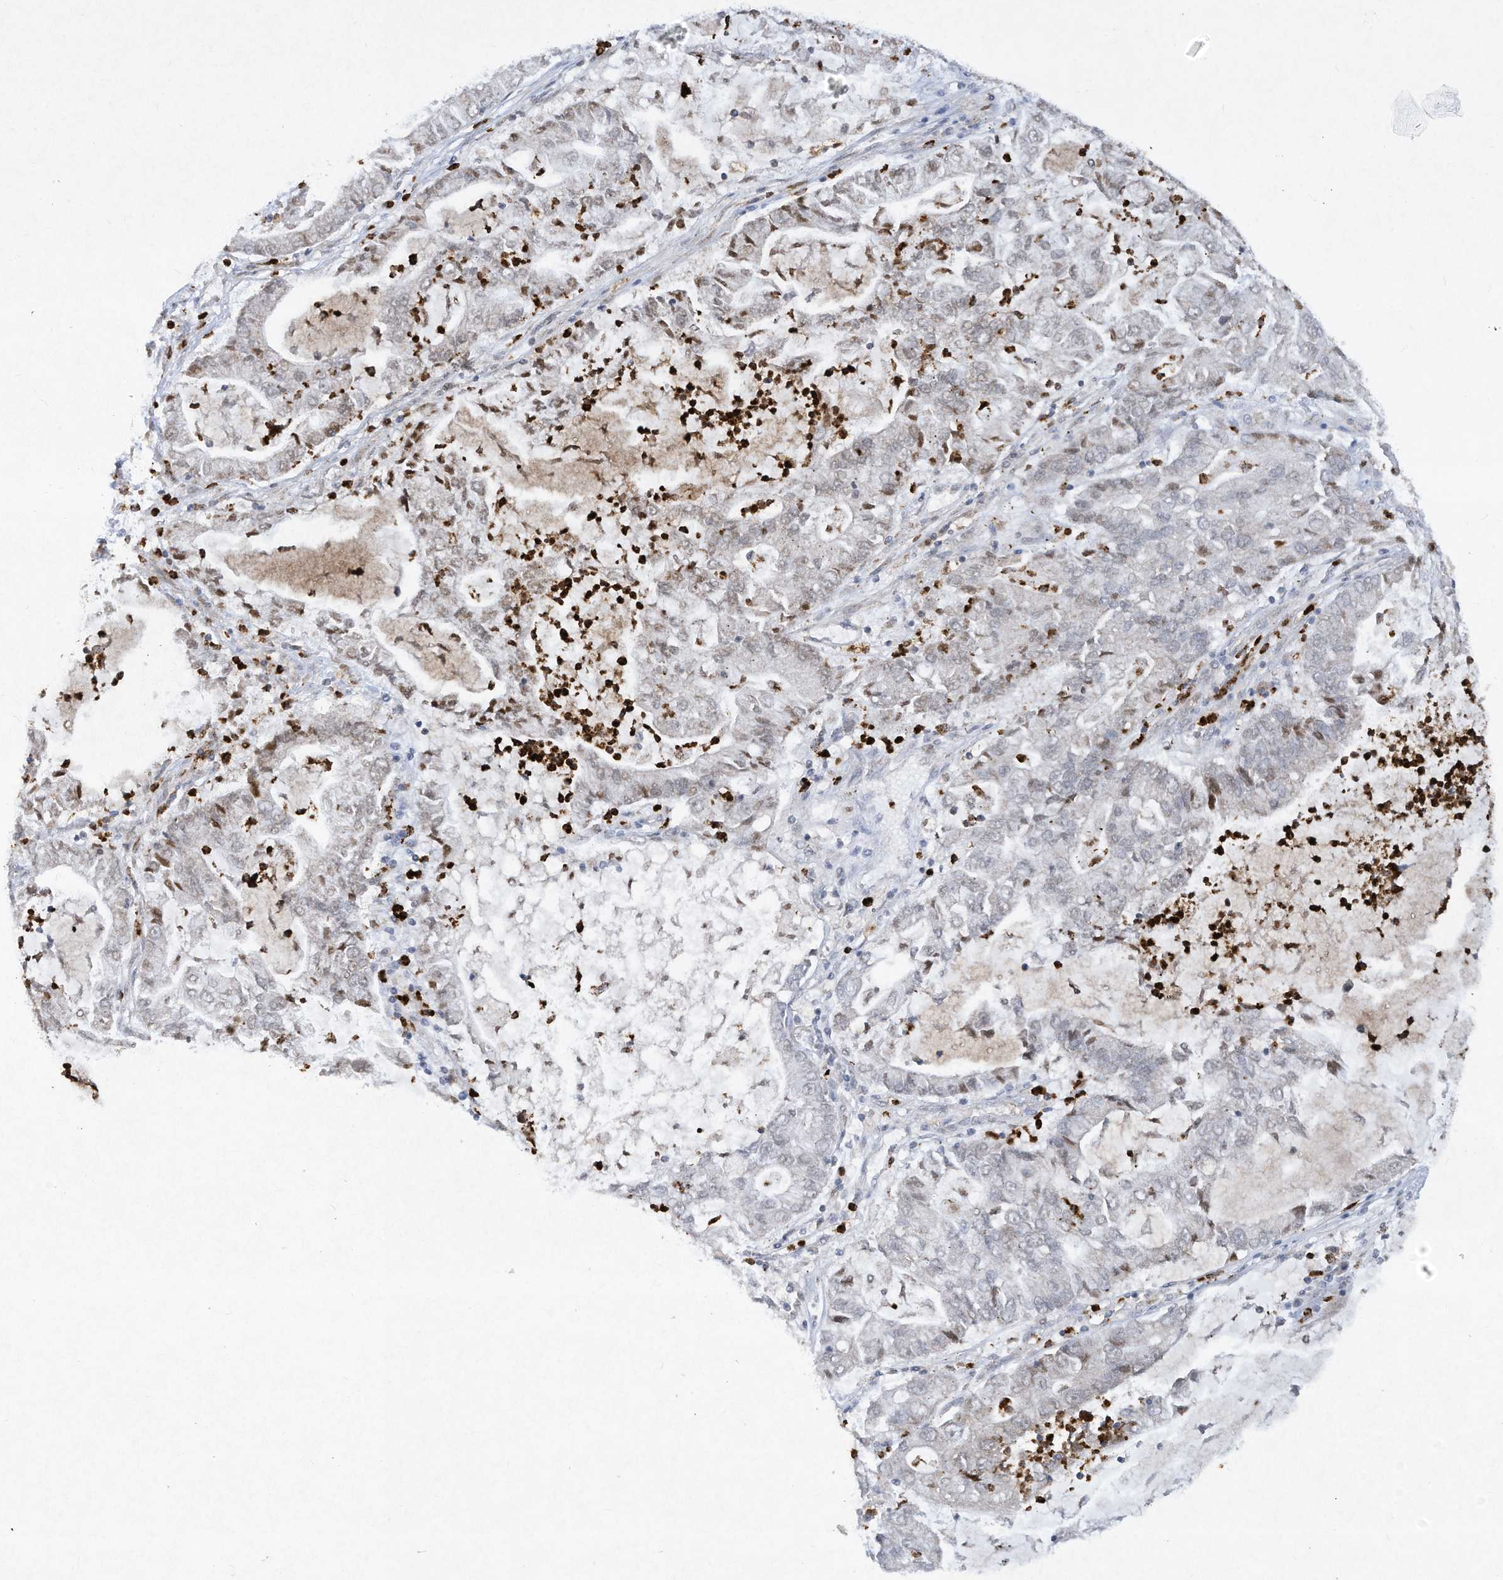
{"staining": {"intensity": "weak", "quantity": "<25%", "location": "nuclear"}, "tissue": "lung cancer", "cell_type": "Tumor cells", "image_type": "cancer", "snomed": [{"axis": "morphology", "description": "Adenocarcinoma, NOS"}, {"axis": "topography", "description": "Lung"}], "caption": "High magnification brightfield microscopy of lung cancer stained with DAB (3,3'-diaminobenzidine) (brown) and counterstained with hematoxylin (blue): tumor cells show no significant expression. (DAB (3,3'-diaminobenzidine) IHC with hematoxylin counter stain).", "gene": "CHRNA4", "patient": {"sex": "female", "age": 51}}